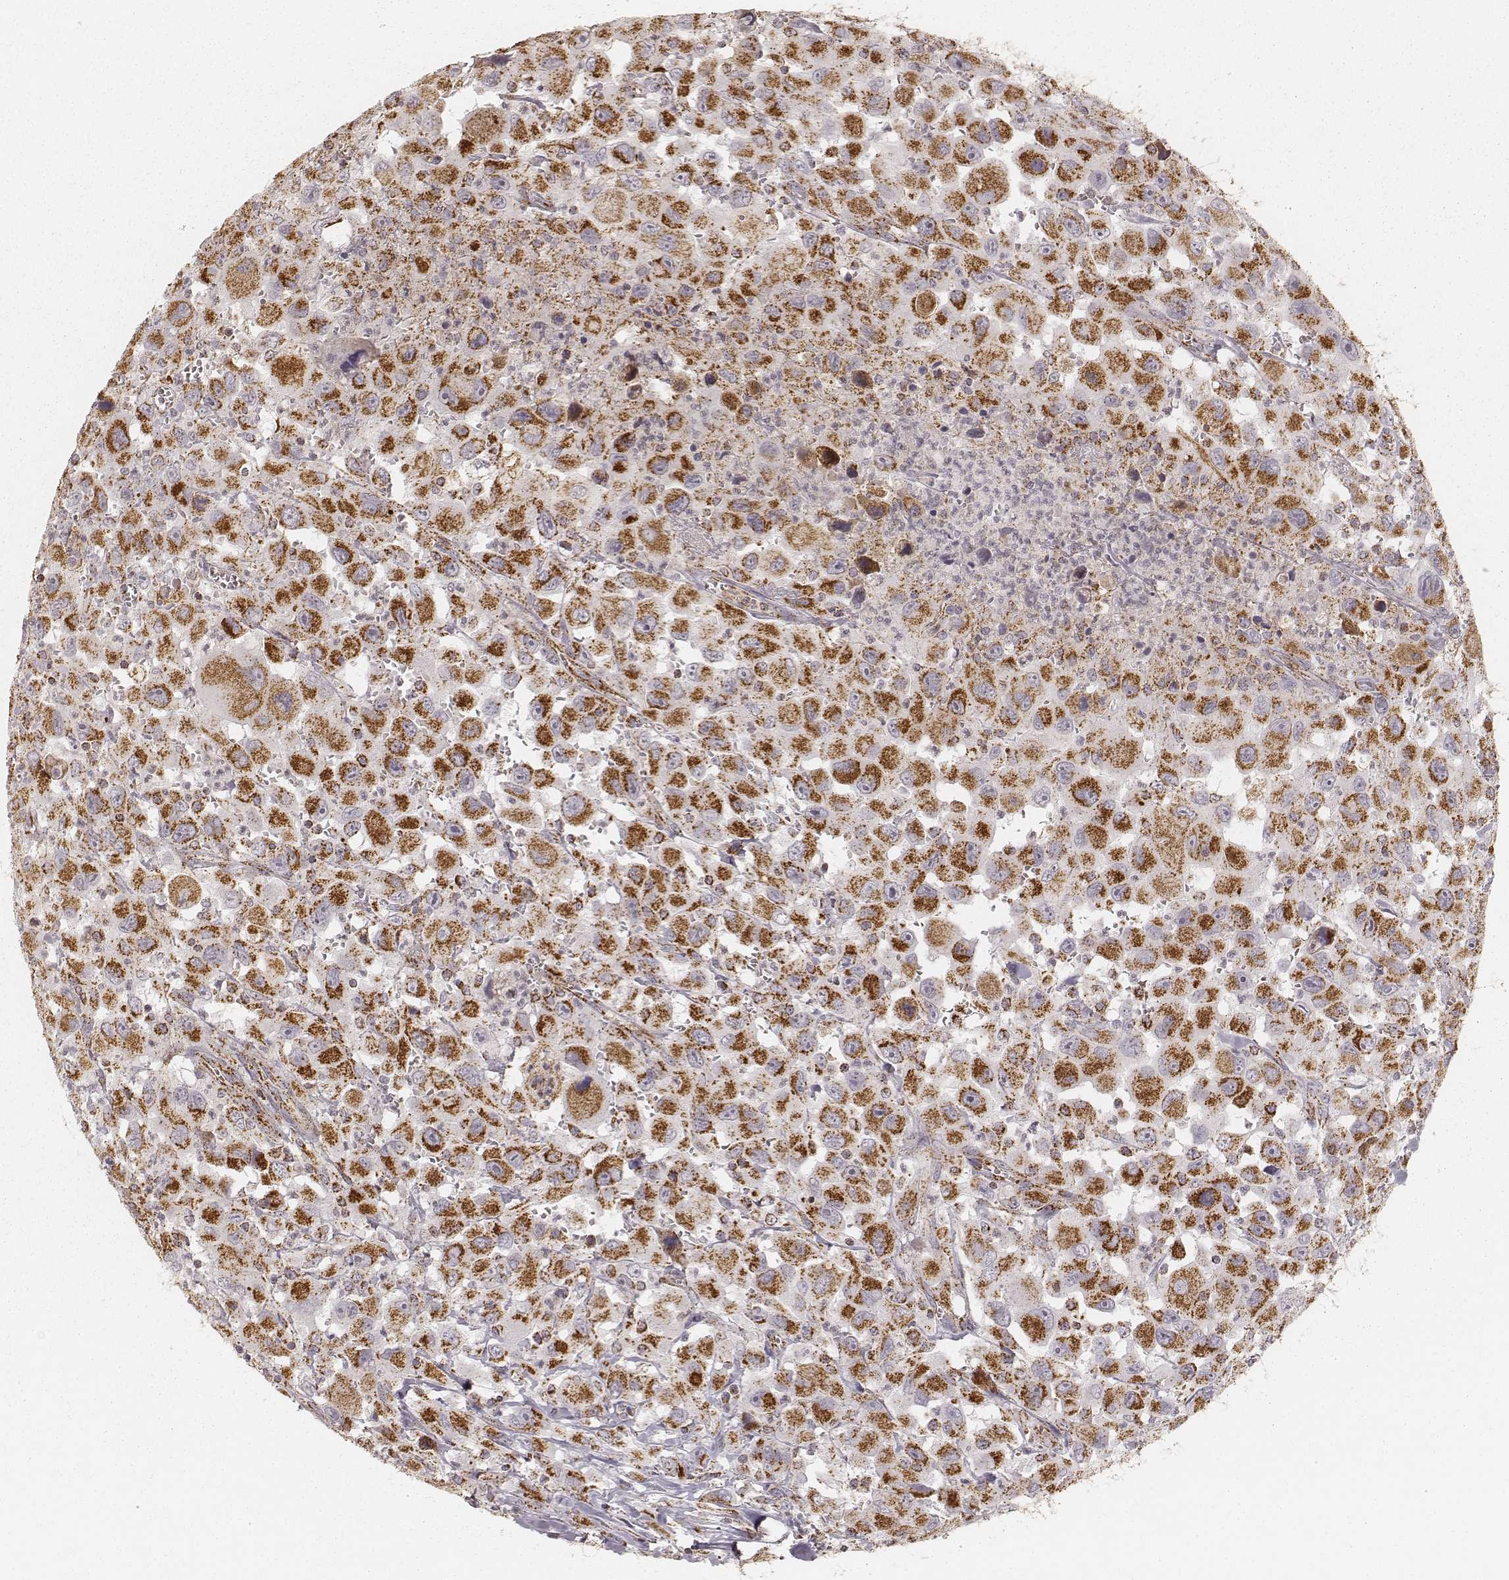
{"staining": {"intensity": "strong", "quantity": ">75%", "location": "cytoplasmic/membranous"}, "tissue": "head and neck cancer", "cell_type": "Tumor cells", "image_type": "cancer", "snomed": [{"axis": "morphology", "description": "Squamous cell carcinoma, NOS"}, {"axis": "morphology", "description": "Squamous cell carcinoma, metastatic, NOS"}, {"axis": "topography", "description": "Oral tissue"}, {"axis": "topography", "description": "Head-Neck"}], "caption": "Immunohistochemistry (IHC) of human squamous cell carcinoma (head and neck) demonstrates high levels of strong cytoplasmic/membranous staining in about >75% of tumor cells.", "gene": "CS", "patient": {"sex": "female", "age": 85}}